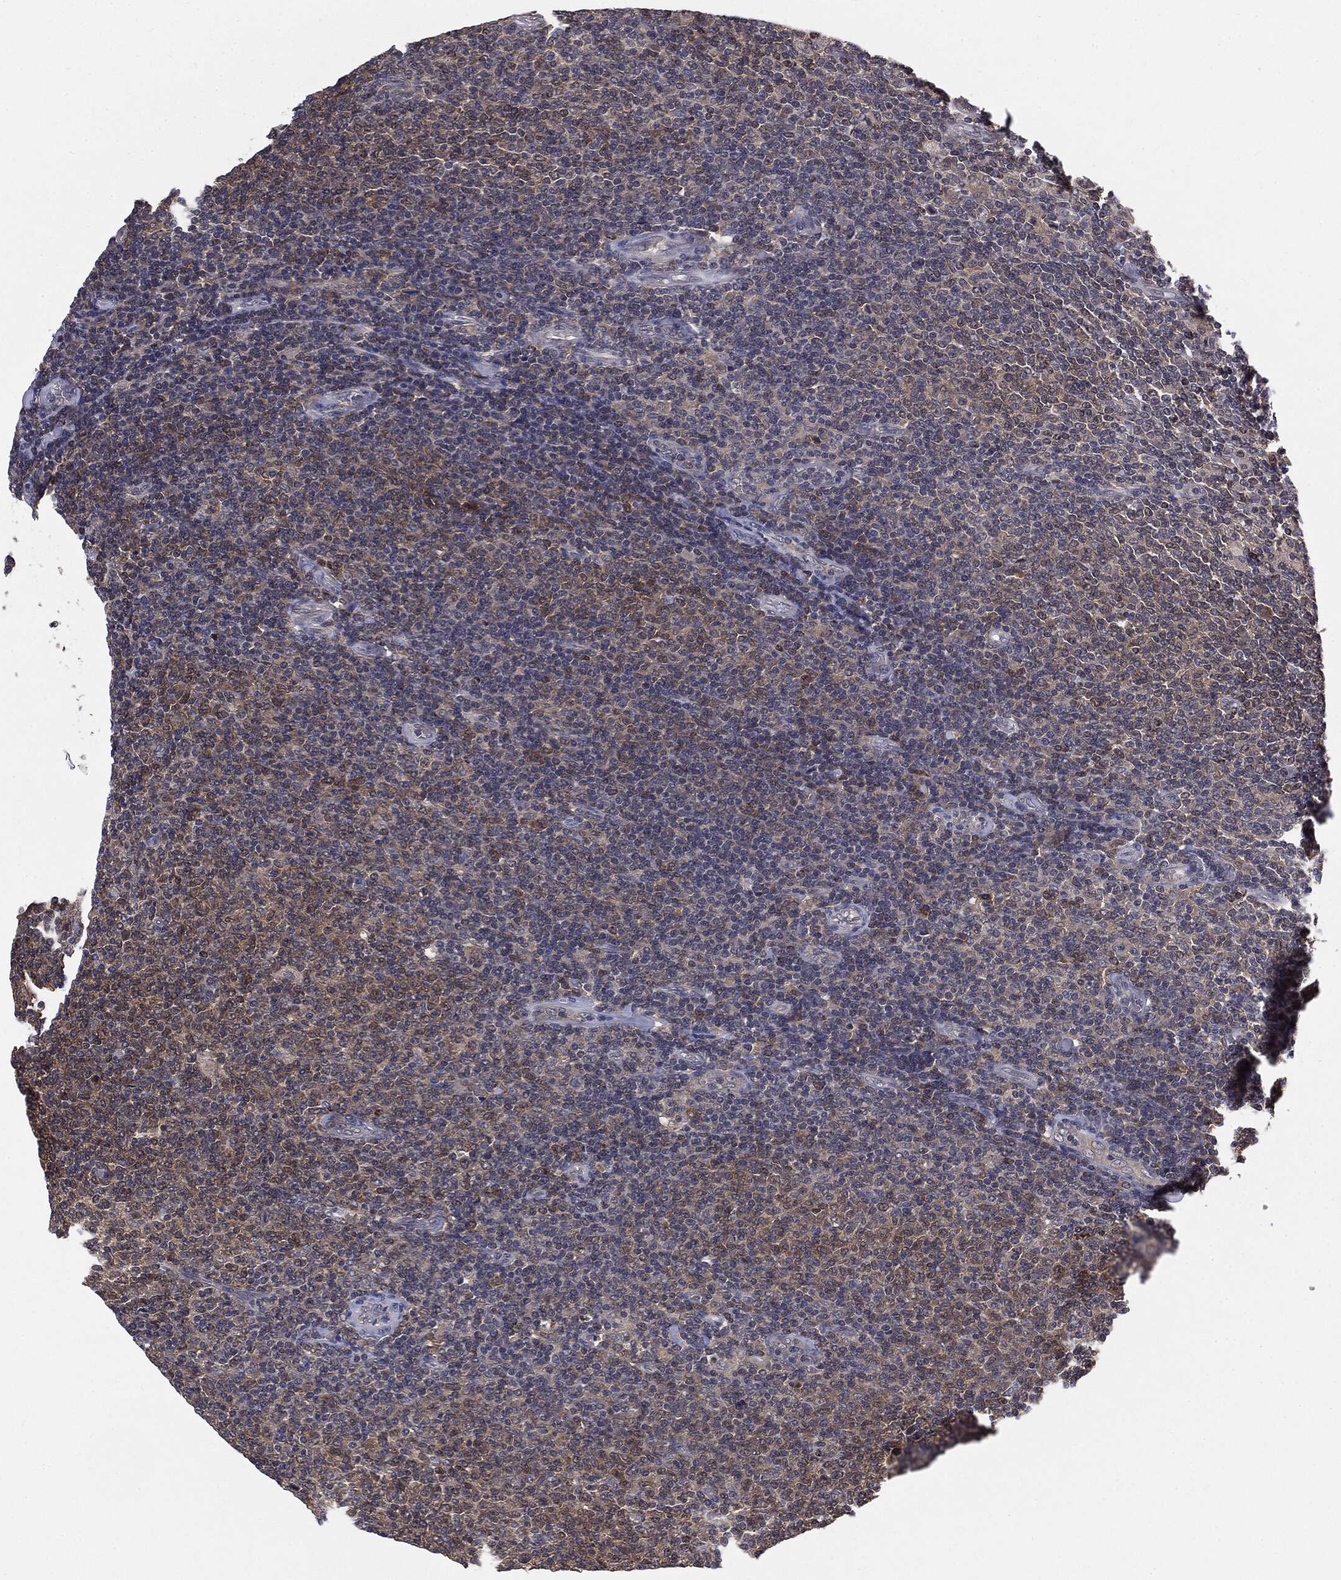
{"staining": {"intensity": "weak", "quantity": "<25%", "location": "cytoplasmic/membranous"}, "tissue": "lymphoma", "cell_type": "Tumor cells", "image_type": "cancer", "snomed": [{"axis": "morphology", "description": "Malignant lymphoma, non-Hodgkin's type, Low grade"}, {"axis": "topography", "description": "Lymph node"}], "caption": "Immunohistochemistry (IHC) histopathology image of neoplastic tissue: human malignant lymphoma, non-Hodgkin's type (low-grade) stained with DAB (3,3'-diaminobenzidine) reveals no significant protein staining in tumor cells.", "gene": "KRT7", "patient": {"sex": "male", "age": 52}}